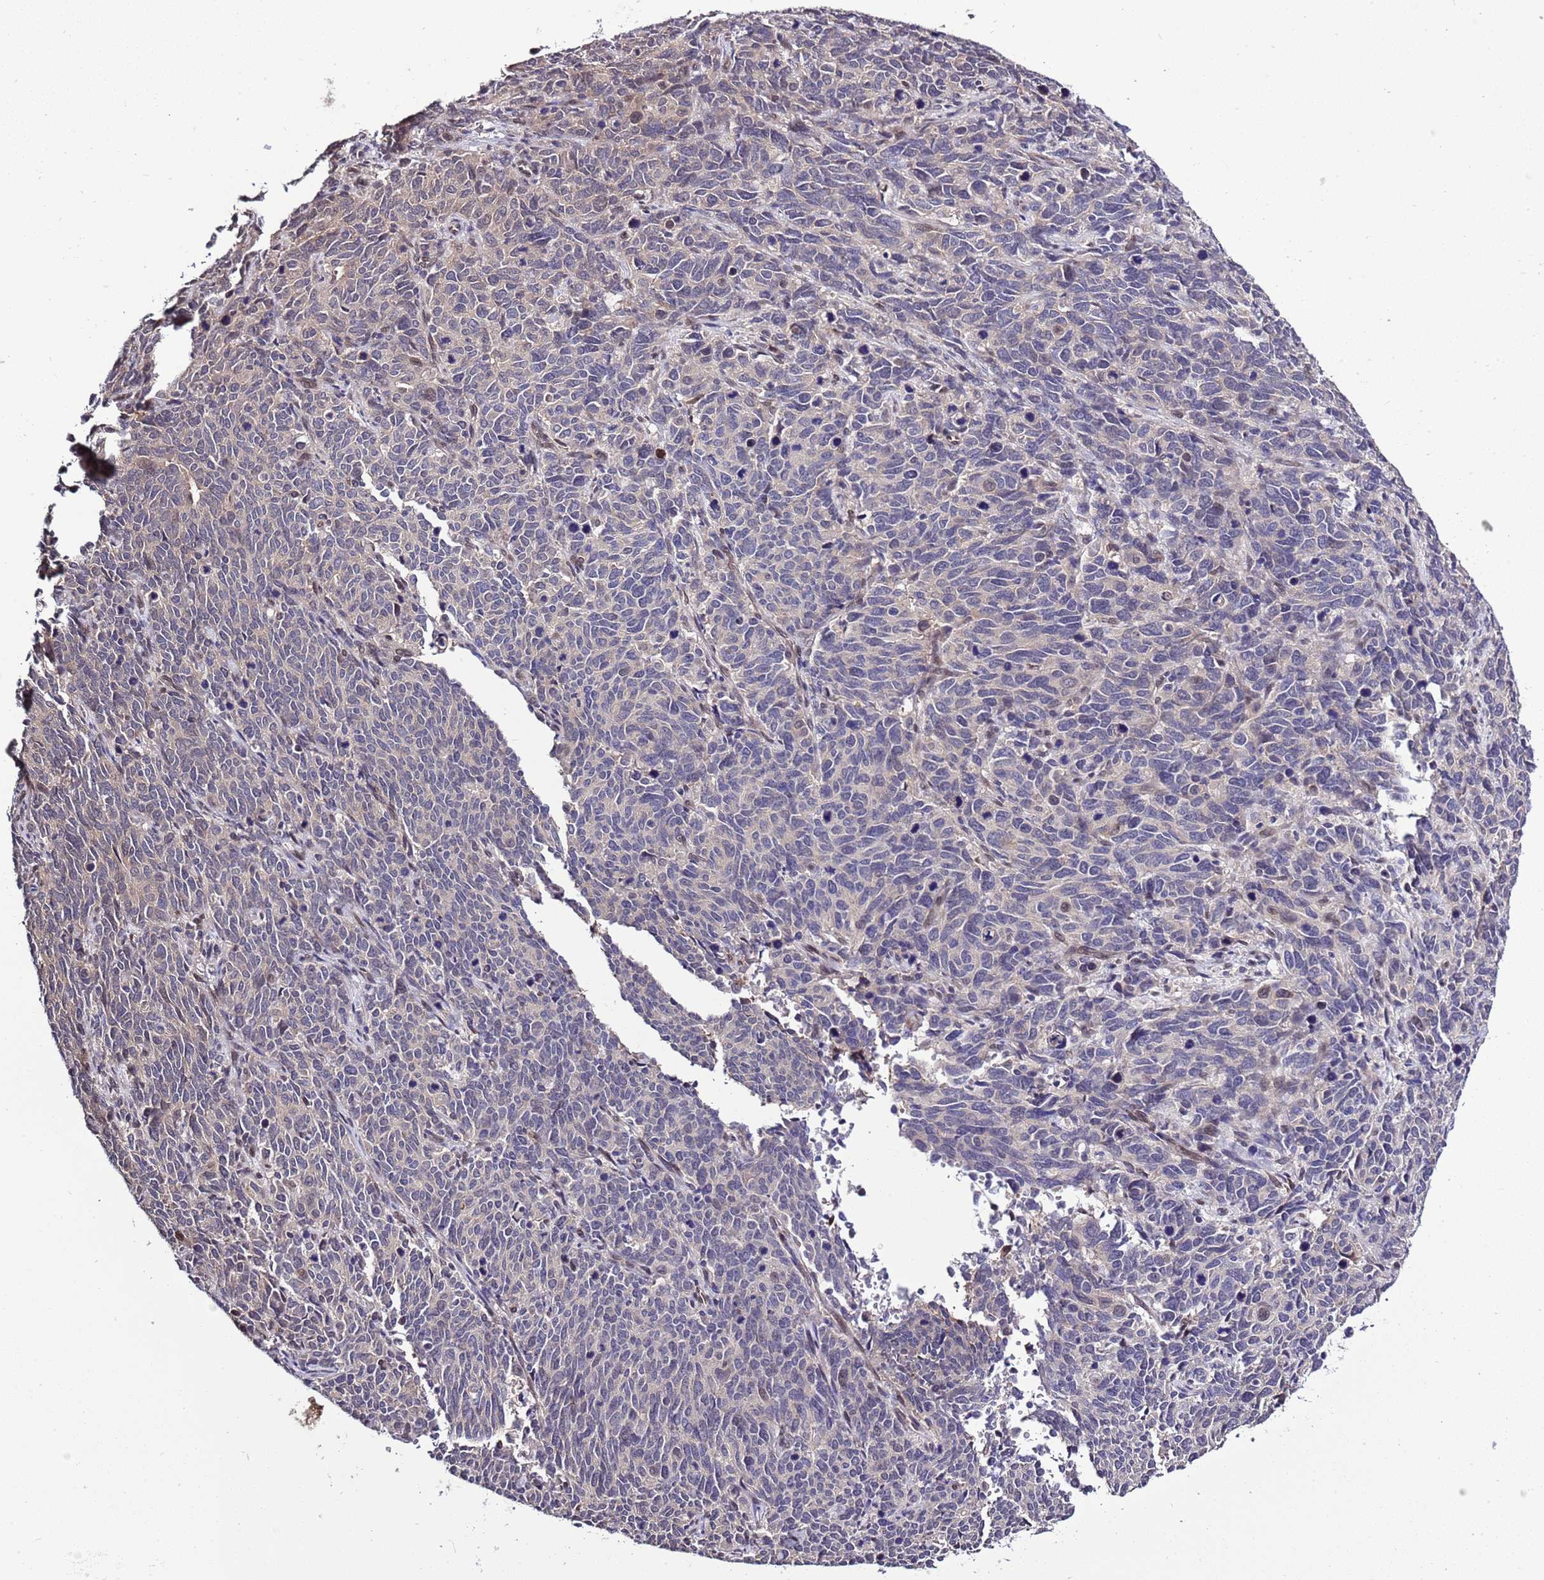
{"staining": {"intensity": "negative", "quantity": "none", "location": "none"}, "tissue": "cervical cancer", "cell_type": "Tumor cells", "image_type": "cancer", "snomed": [{"axis": "morphology", "description": "Squamous cell carcinoma, NOS"}, {"axis": "topography", "description": "Cervix"}], "caption": "Micrograph shows no protein staining in tumor cells of cervical cancer (squamous cell carcinoma) tissue. (Stains: DAB IHC with hematoxylin counter stain, Microscopy: brightfield microscopy at high magnification).", "gene": "ZNF665", "patient": {"sex": "female", "age": 60}}